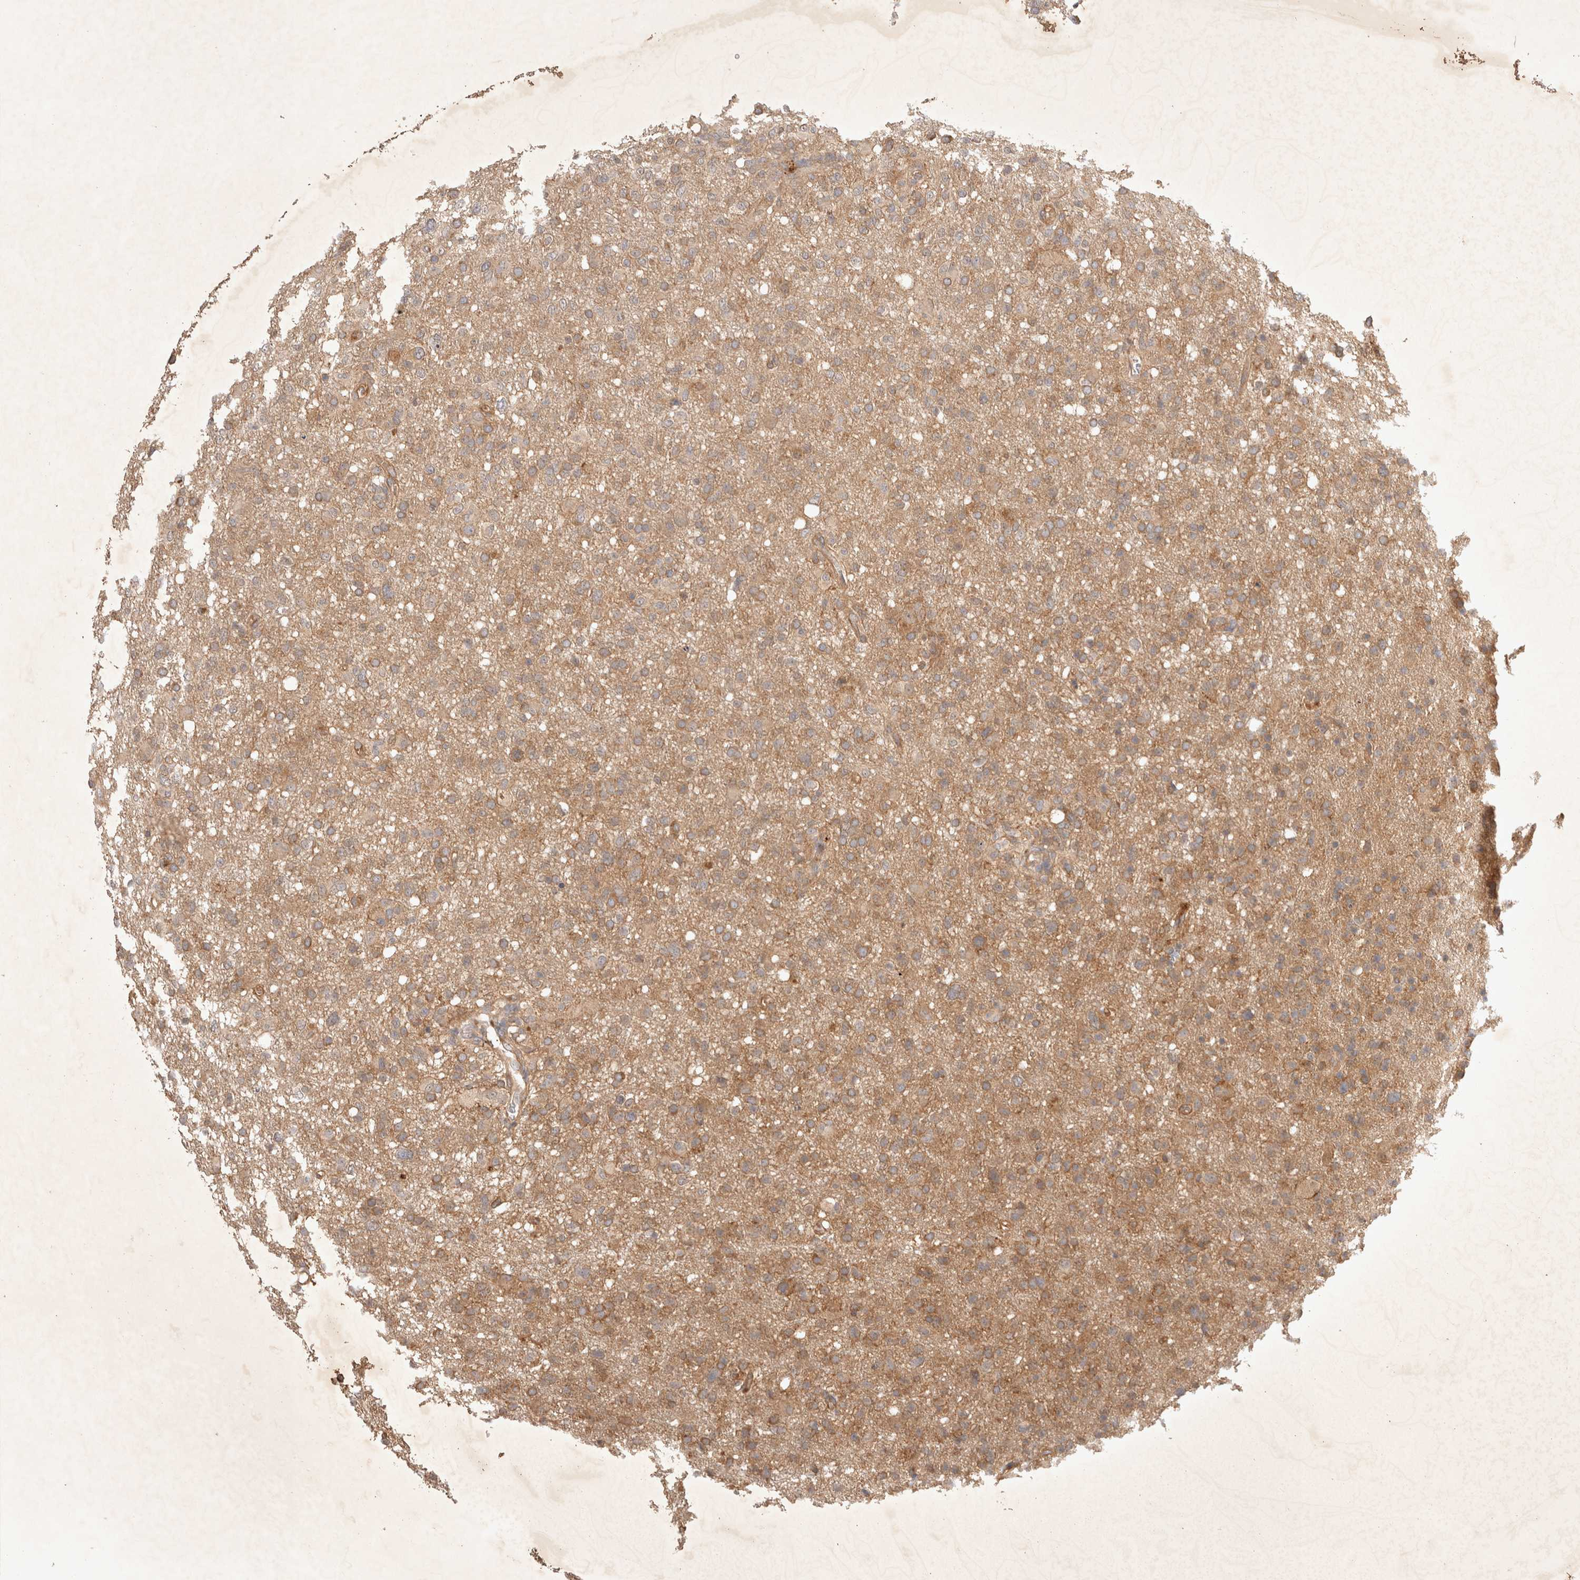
{"staining": {"intensity": "moderate", "quantity": ">75%", "location": "cytoplasmic/membranous"}, "tissue": "glioma", "cell_type": "Tumor cells", "image_type": "cancer", "snomed": [{"axis": "morphology", "description": "Glioma, malignant, High grade"}, {"axis": "topography", "description": "Brain"}], "caption": "Tumor cells exhibit medium levels of moderate cytoplasmic/membranous expression in about >75% of cells in human glioma.", "gene": "YES1", "patient": {"sex": "female", "age": 57}}